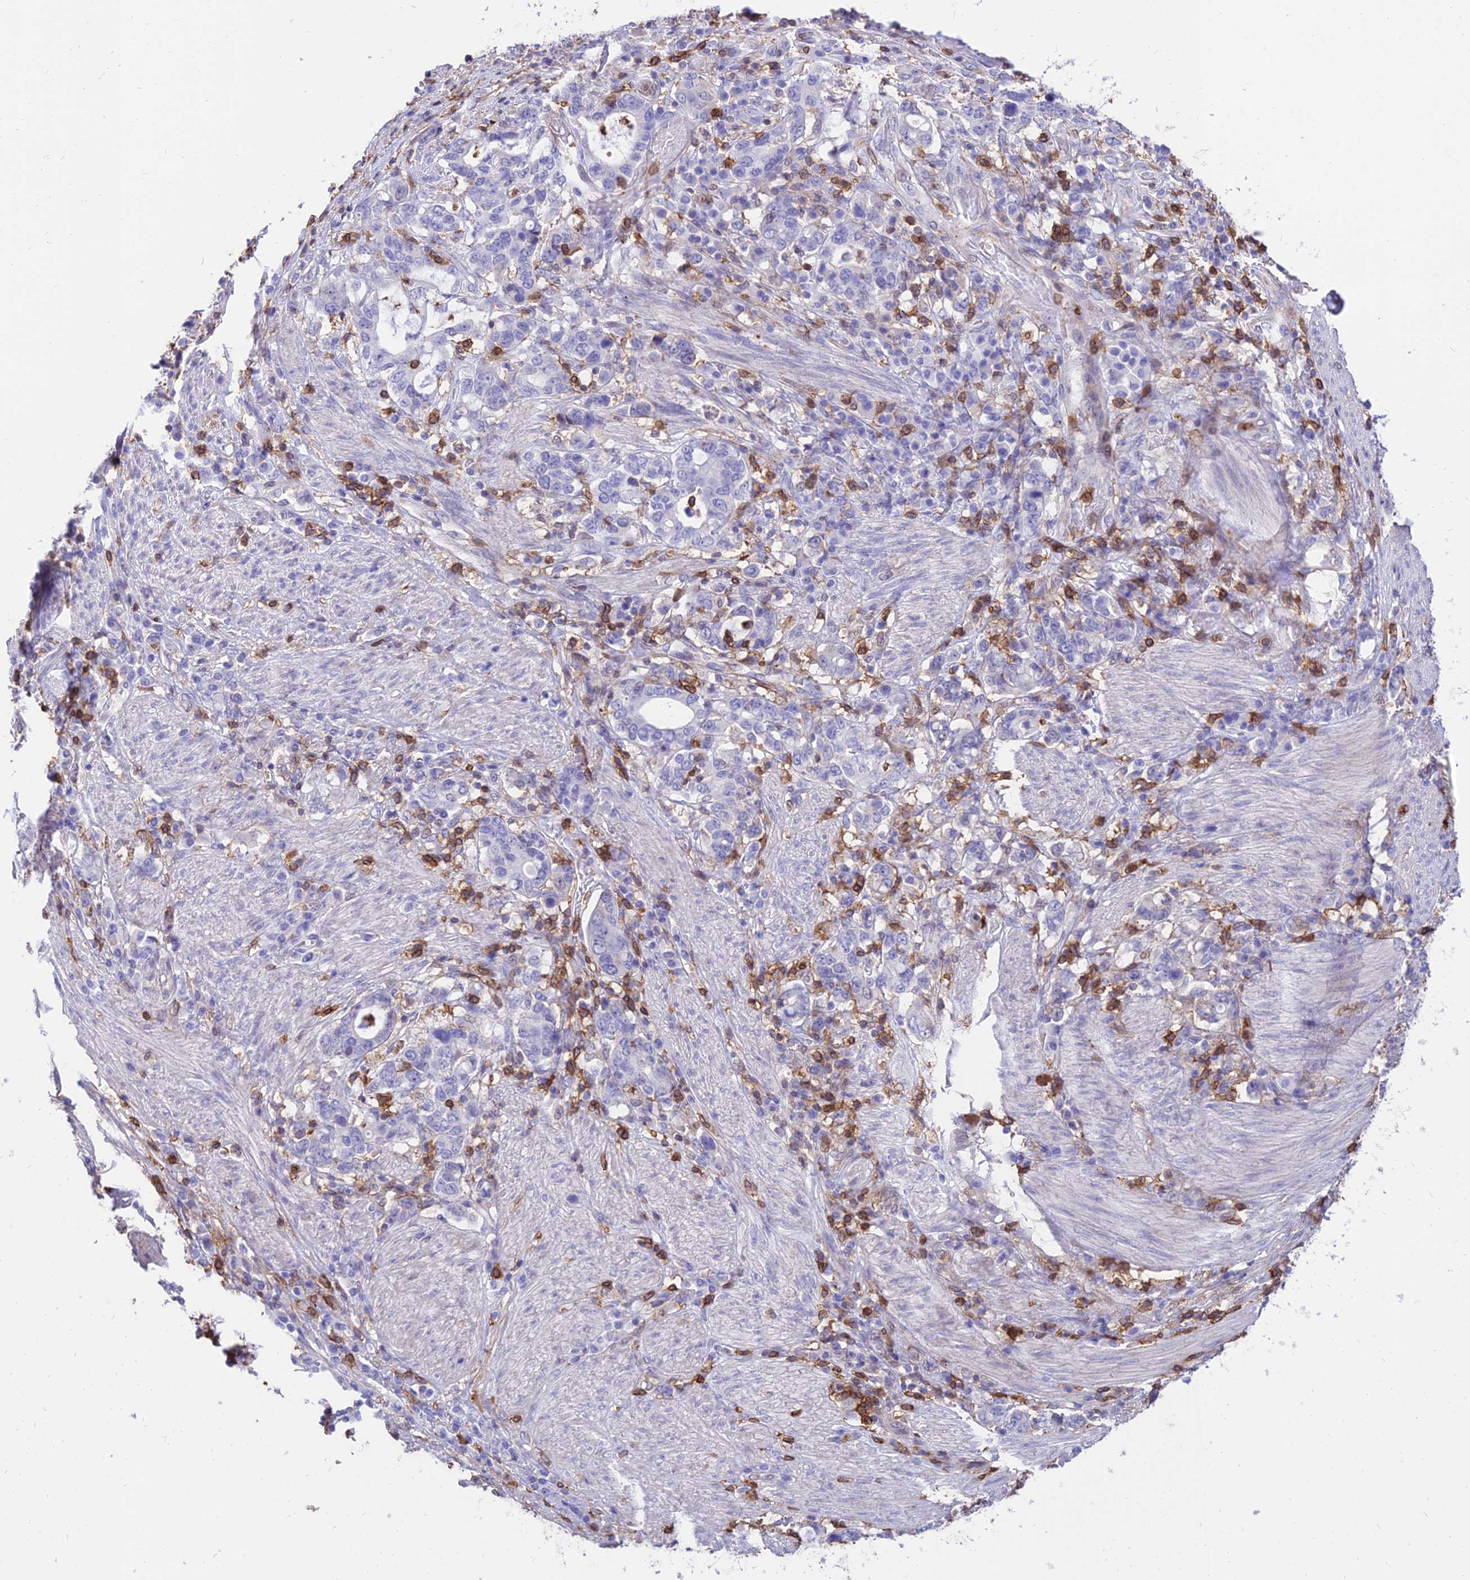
{"staining": {"intensity": "negative", "quantity": "none", "location": "none"}, "tissue": "stomach cancer", "cell_type": "Tumor cells", "image_type": "cancer", "snomed": [{"axis": "morphology", "description": "Adenocarcinoma, NOS"}, {"axis": "topography", "description": "Stomach, upper"}, {"axis": "topography", "description": "Stomach"}], "caption": "High power microscopy image of an immunohistochemistry photomicrograph of stomach adenocarcinoma, revealing no significant positivity in tumor cells.", "gene": "SREK1IP1", "patient": {"sex": "male", "age": 62}}